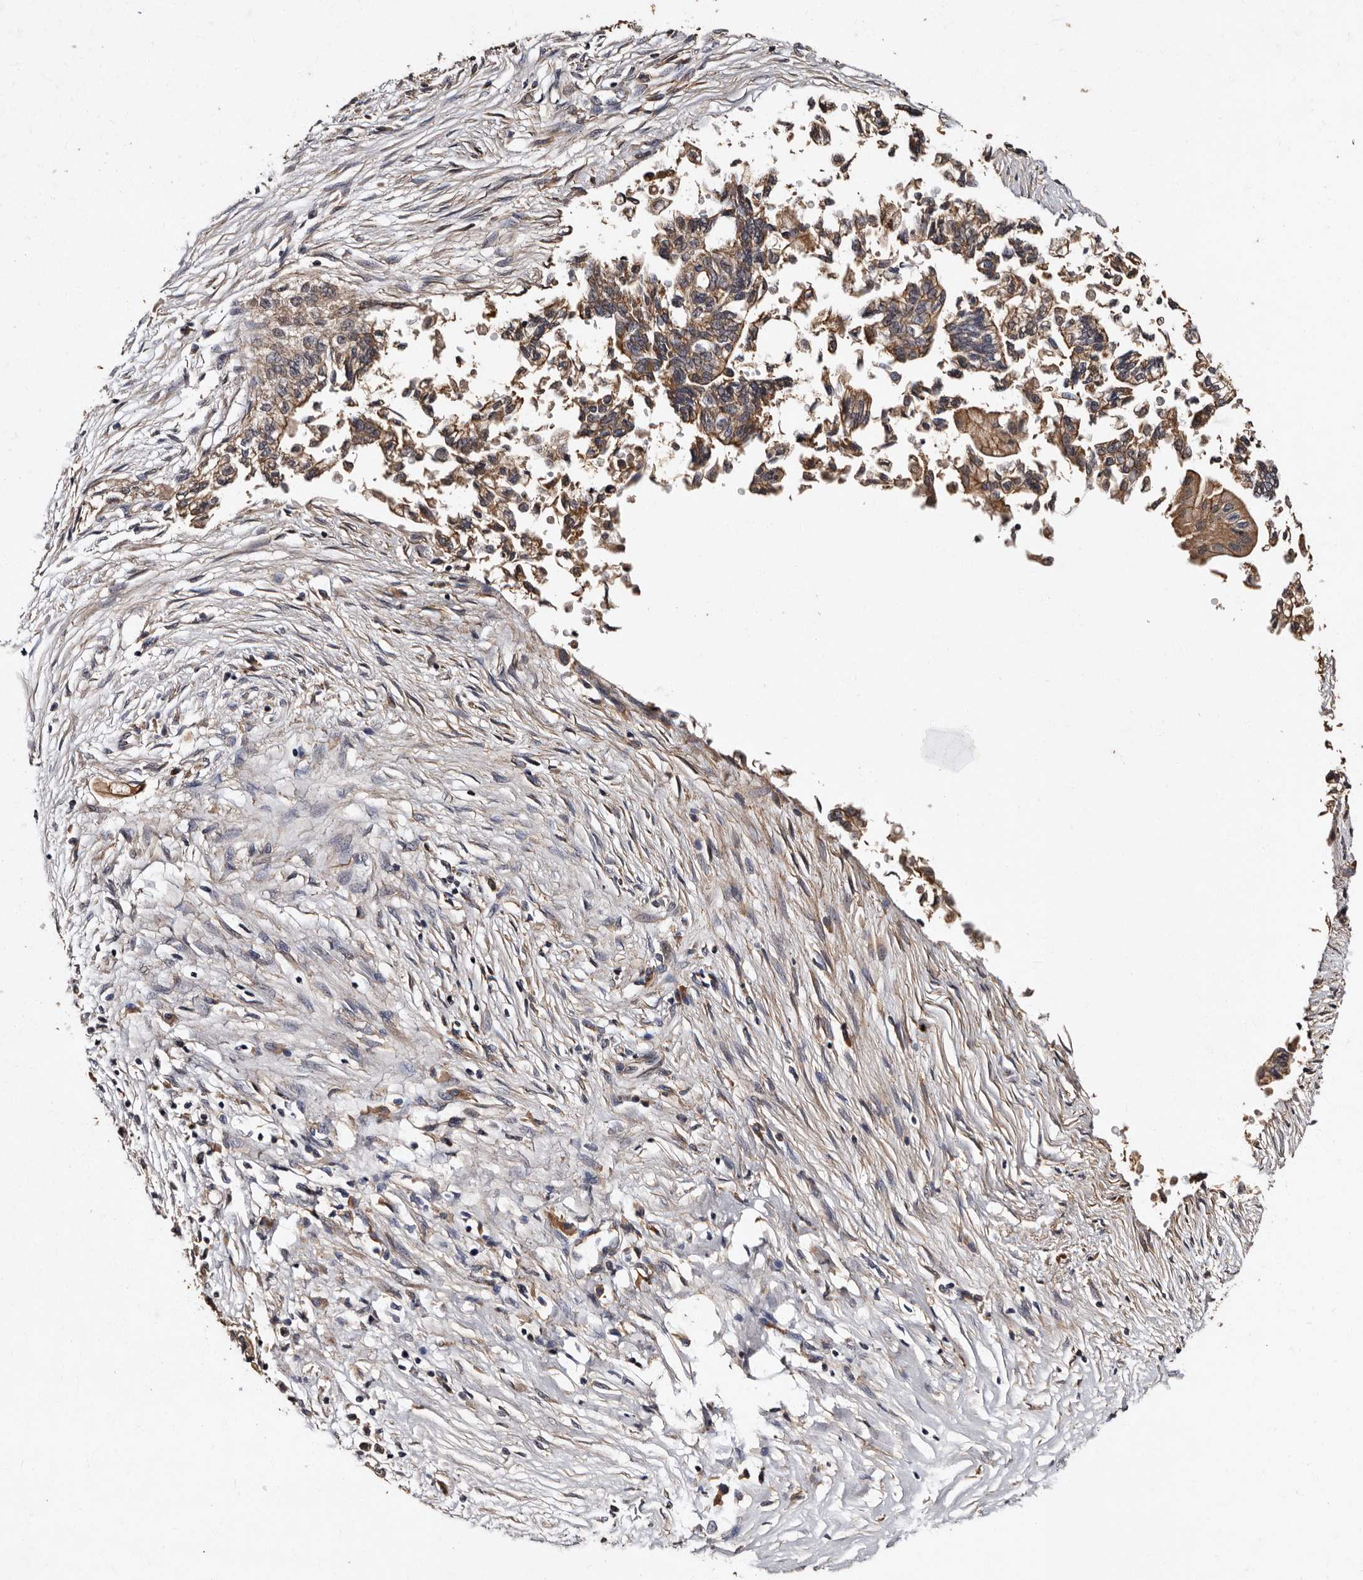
{"staining": {"intensity": "weak", "quantity": "25%-75%", "location": "cytoplasmic/membranous"}, "tissue": "pancreatic cancer", "cell_type": "Tumor cells", "image_type": "cancer", "snomed": [{"axis": "morphology", "description": "Adenocarcinoma, NOS"}, {"axis": "topography", "description": "Pancreas"}], "caption": "Weak cytoplasmic/membranous staining is identified in approximately 25%-75% of tumor cells in pancreatic cancer.", "gene": "ADCK5", "patient": {"sex": "male", "age": 72}}